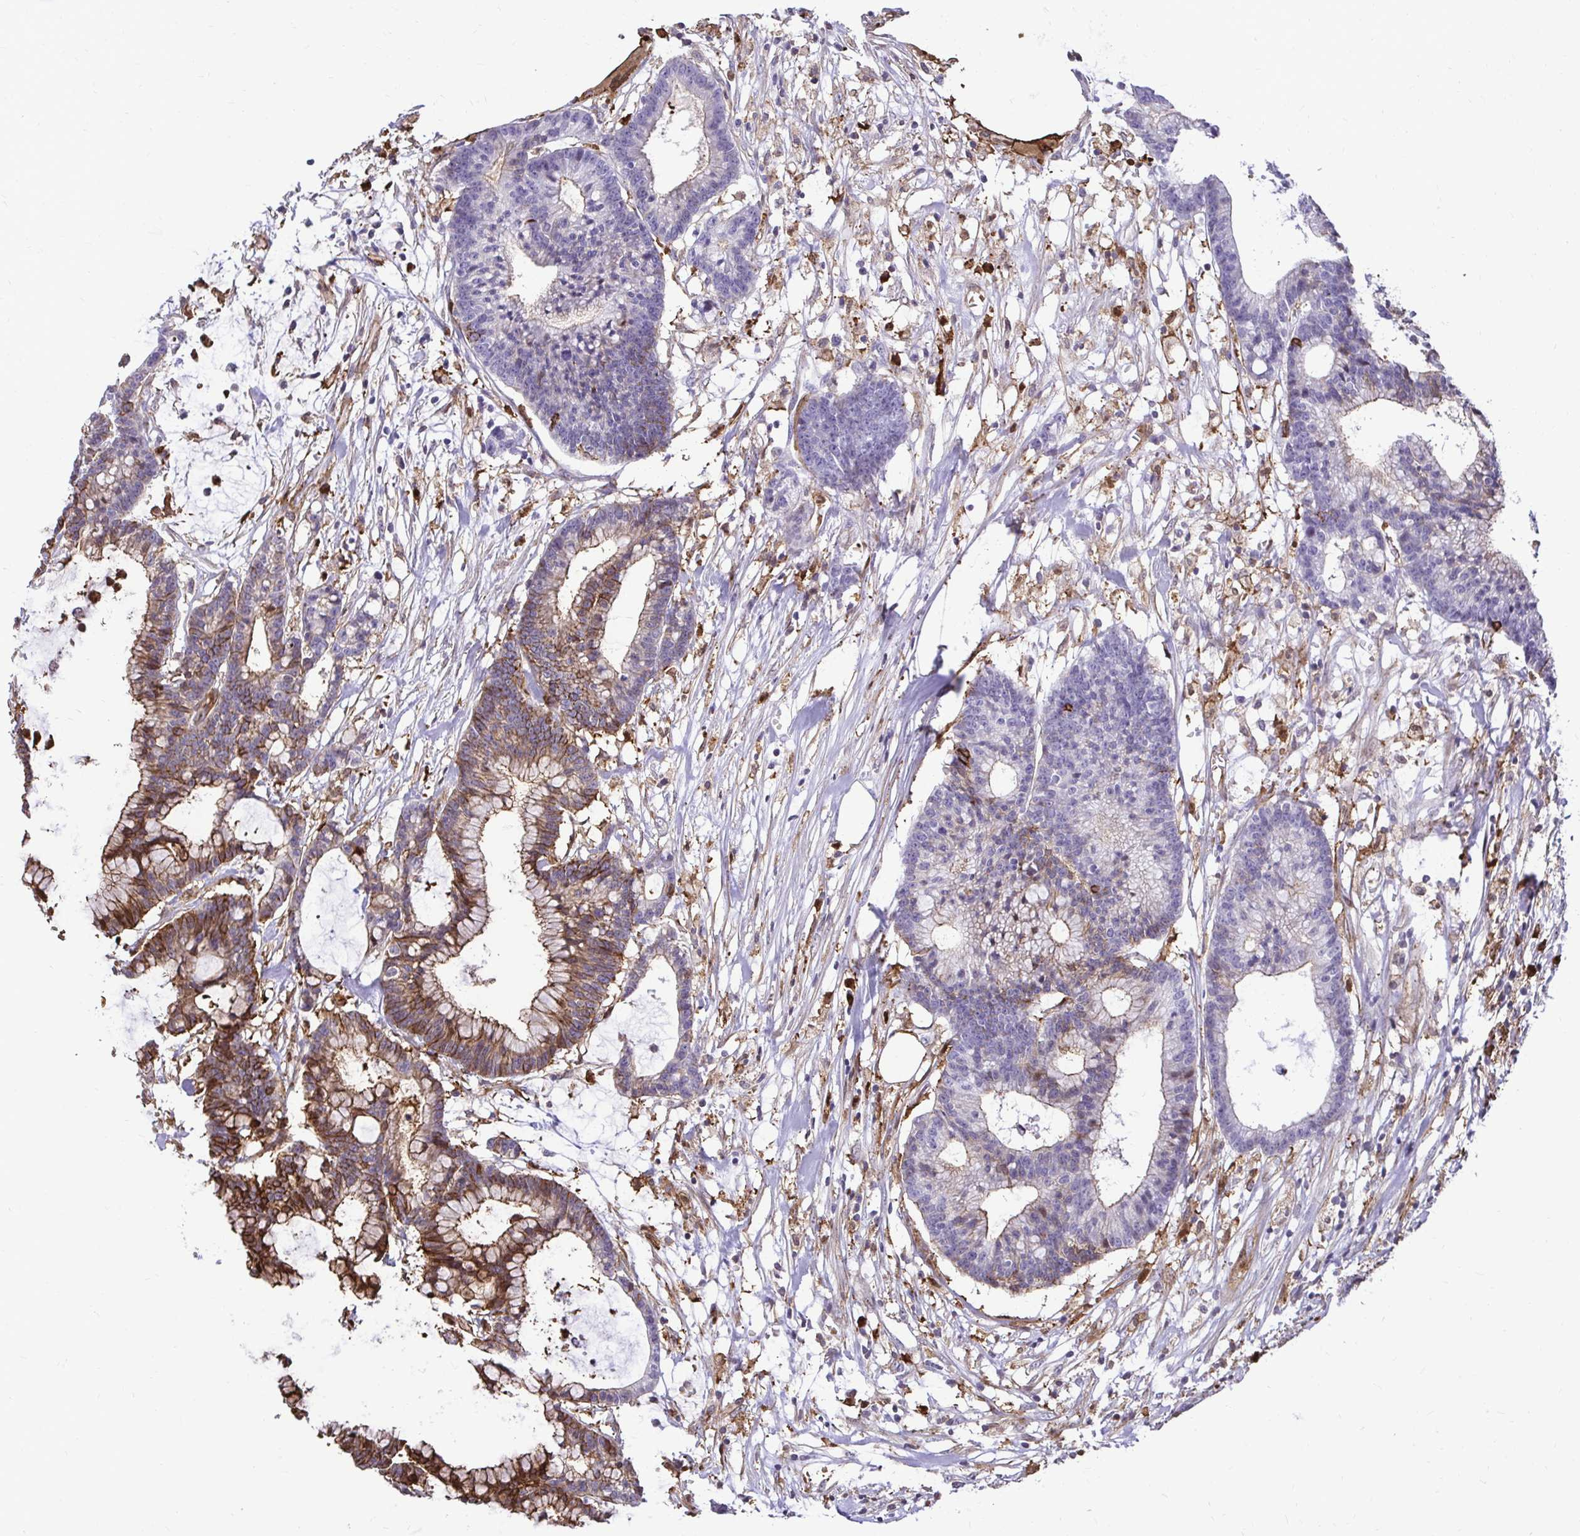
{"staining": {"intensity": "moderate", "quantity": "25%-75%", "location": "cytoplasmic/membranous"}, "tissue": "colorectal cancer", "cell_type": "Tumor cells", "image_type": "cancer", "snomed": [{"axis": "morphology", "description": "Adenocarcinoma, NOS"}, {"axis": "topography", "description": "Colon"}], "caption": "The photomicrograph reveals immunohistochemical staining of colorectal cancer (adenocarcinoma). There is moderate cytoplasmic/membranous expression is appreciated in about 25%-75% of tumor cells. The protein of interest is stained brown, and the nuclei are stained in blue (DAB (3,3'-diaminobenzidine) IHC with brightfield microscopy, high magnification).", "gene": "GSN", "patient": {"sex": "female", "age": 78}}